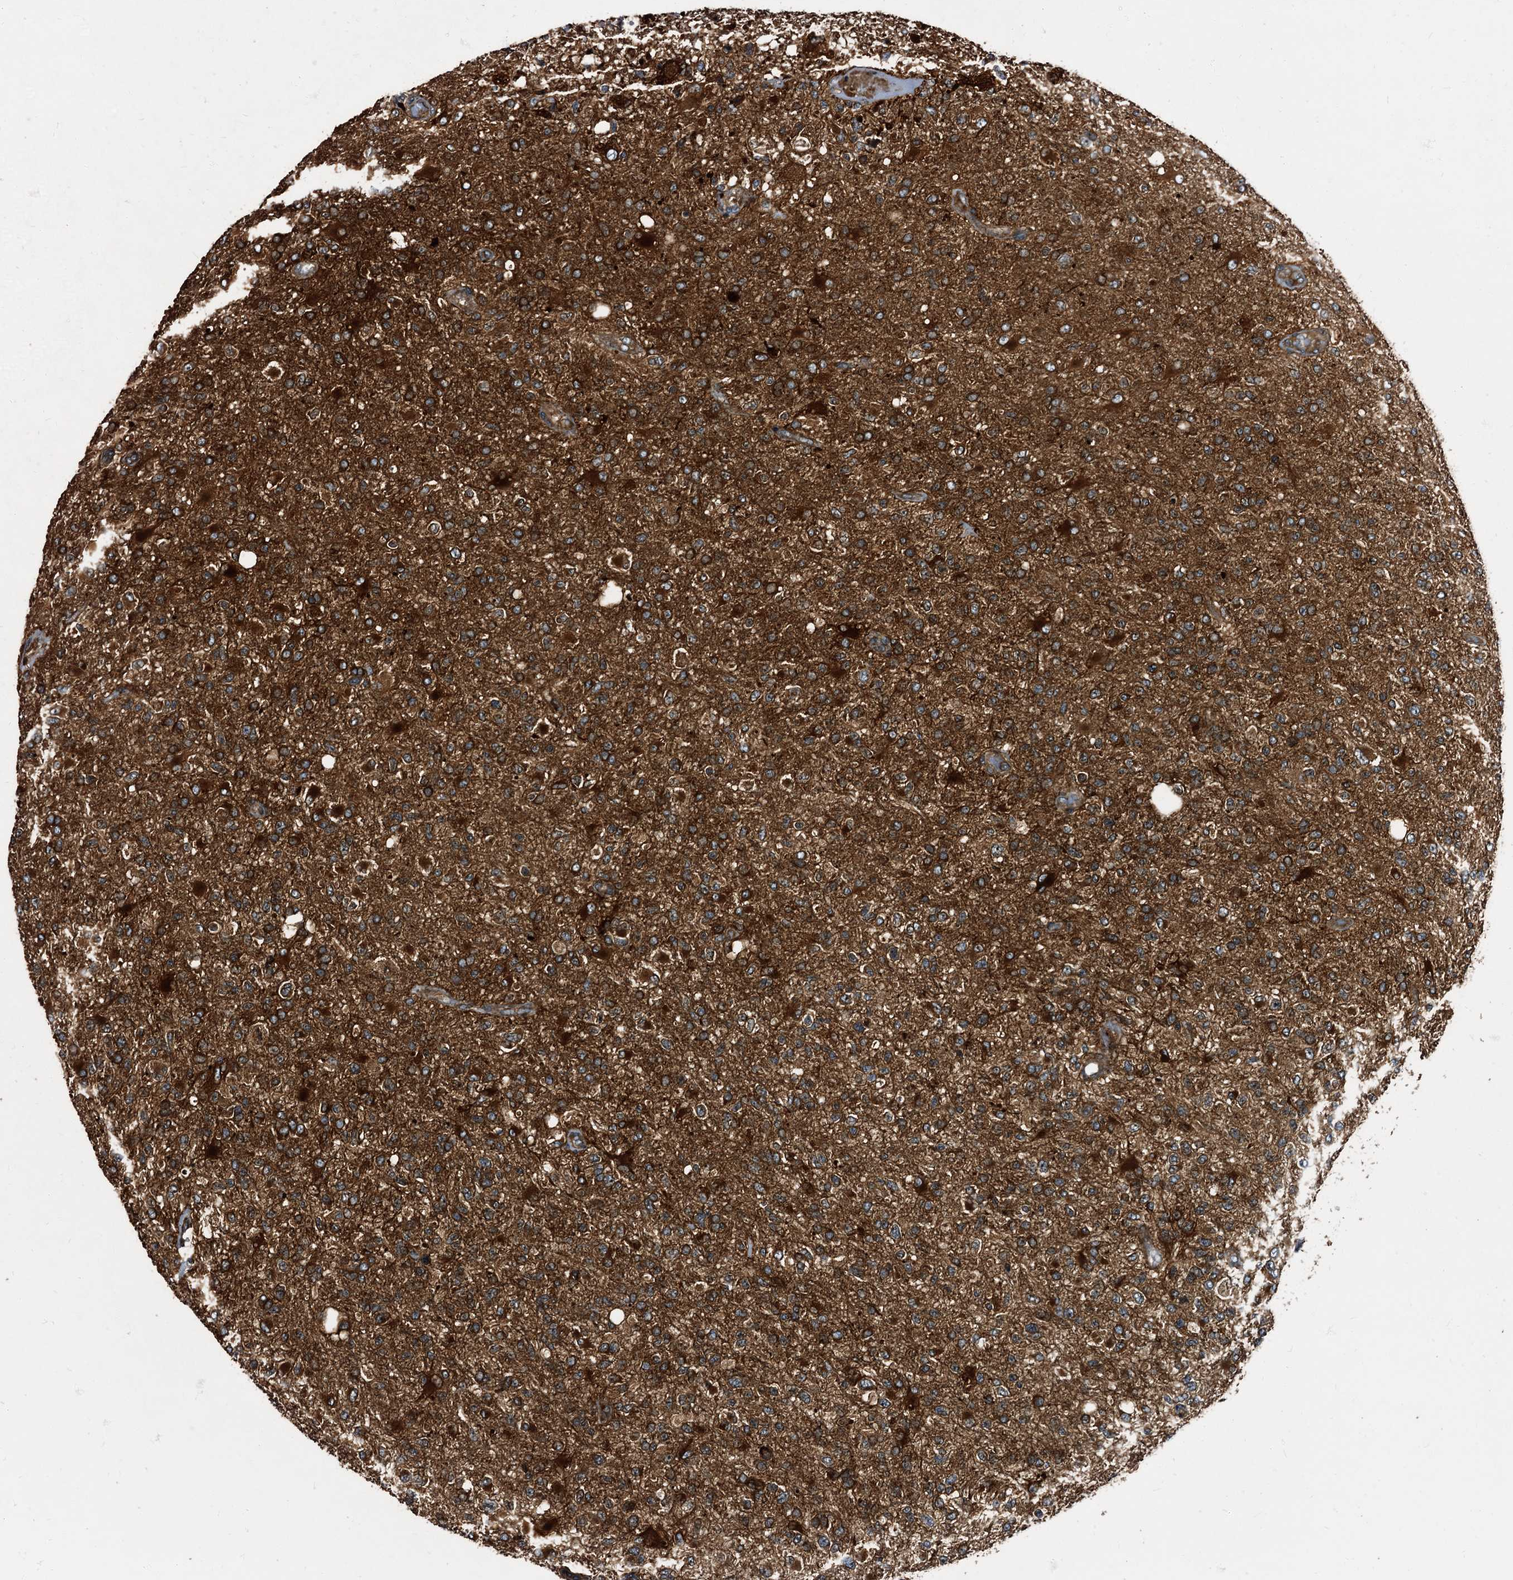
{"staining": {"intensity": "strong", "quantity": ">75%", "location": "cytoplasmic/membranous"}, "tissue": "glioma", "cell_type": "Tumor cells", "image_type": "cancer", "snomed": [{"axis": "morphology", "description": "Glioma, malignant, High grade"}, {"axis": "topography", "description": "Brain"}], "caption": "This photomicrograph reveals immunohistochemistry staining of human malignant glioma (high-grade), with high strong cytoplasmic/membranous expression in approximately >75% of tumor cells.", "gene": "PEX5", "patient": {"sex": "female", "age": 74}}